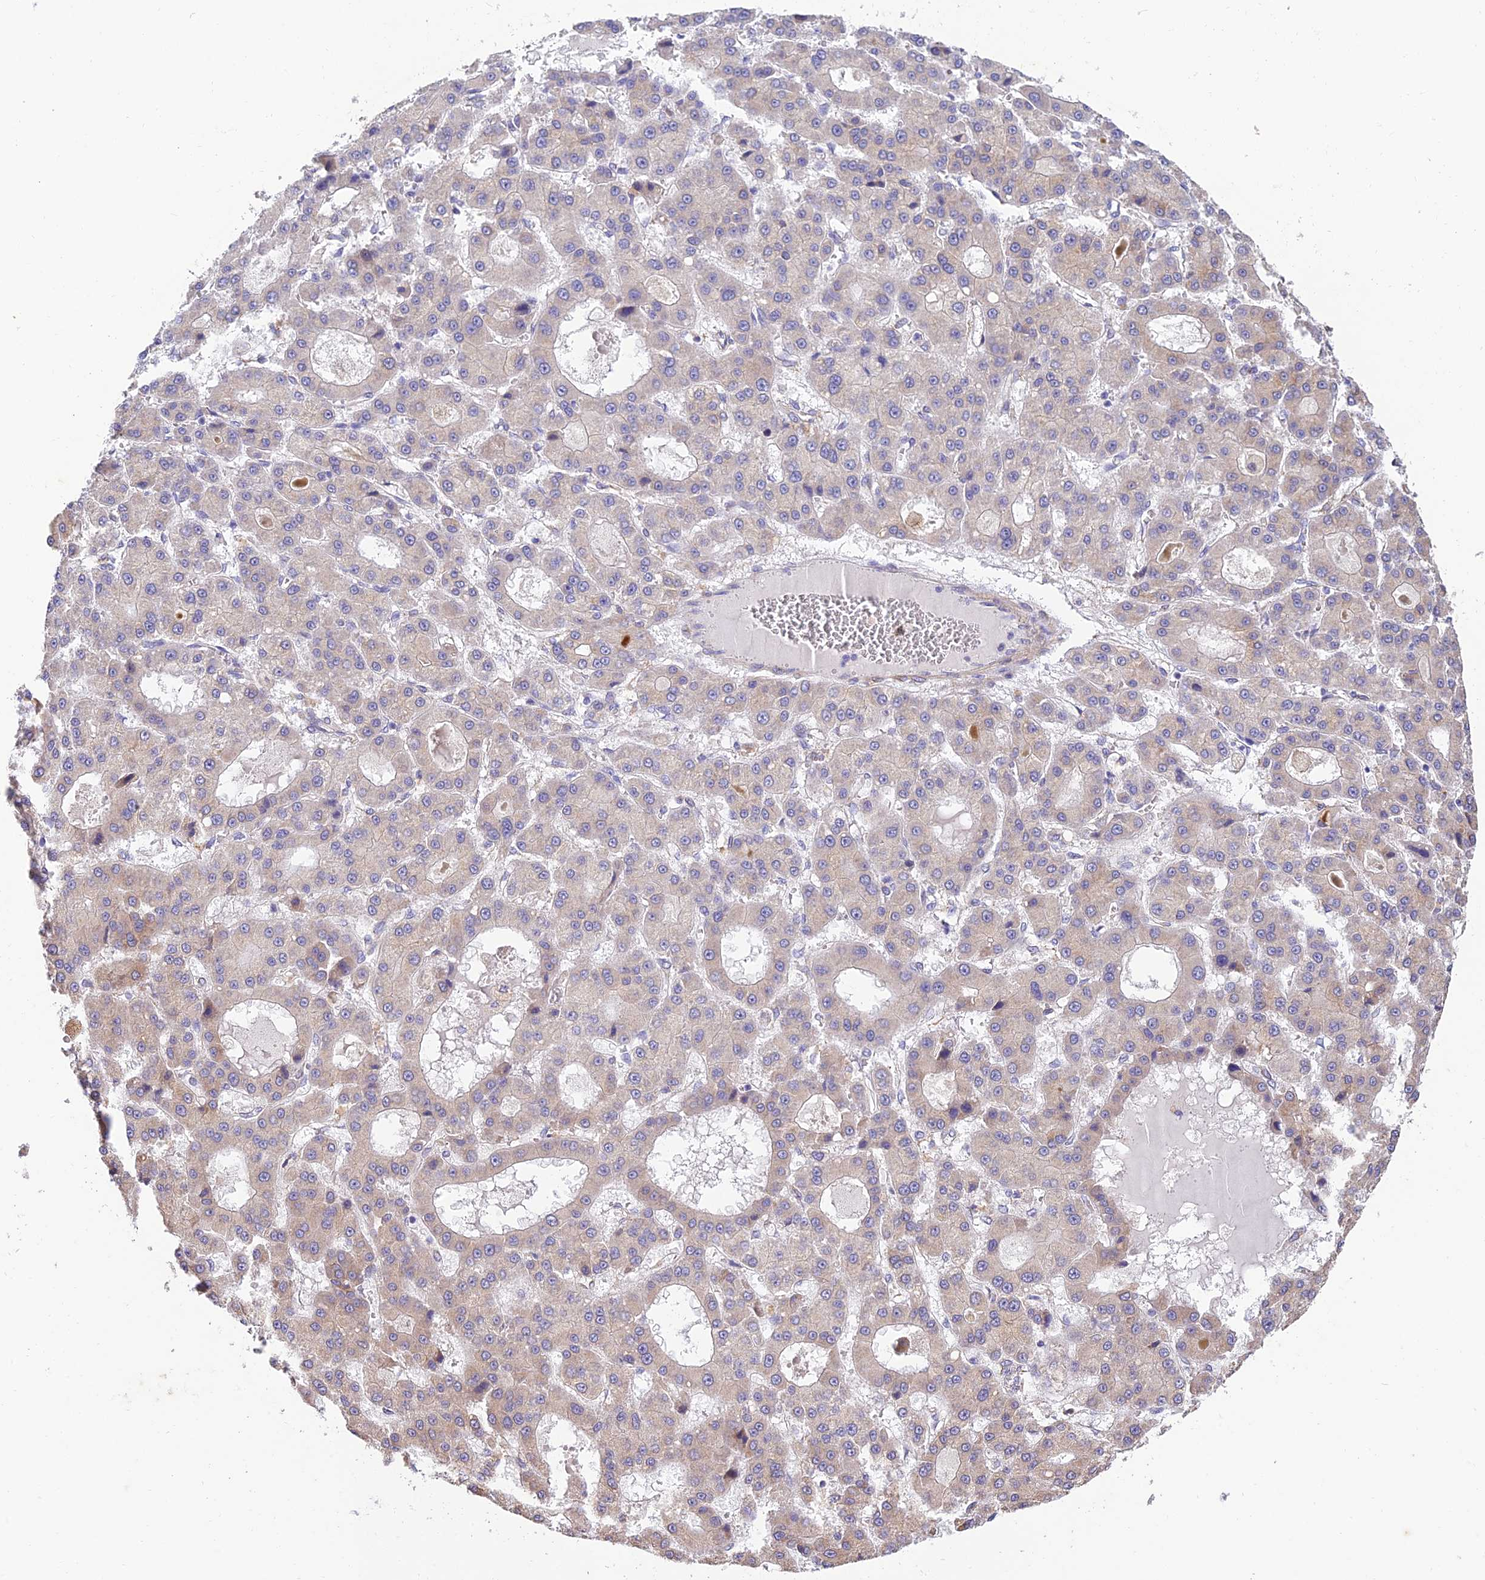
{"staining": {"intensity": "weak", "quantity": "25%-75%", "location": "cytoplasmic/membranous"}, "tissue": "liver cancer", "cell_type": "Tumor cells", "image_type": "cancer", "snomed": [{"axis": "morphology", "description": "Carcinoma, Hepatocellular, NOS"}, {"axis": "topography", "description": "Liver"}], "caption": "IHC of human hepatocellular carcinoma (liver) reveals low levels of weak cytoplasmic/membranous staining in approximately 25%-75% of tumor cells.", "gene": "ARL8B", "patient": {"sex": "male", "age": 70}}